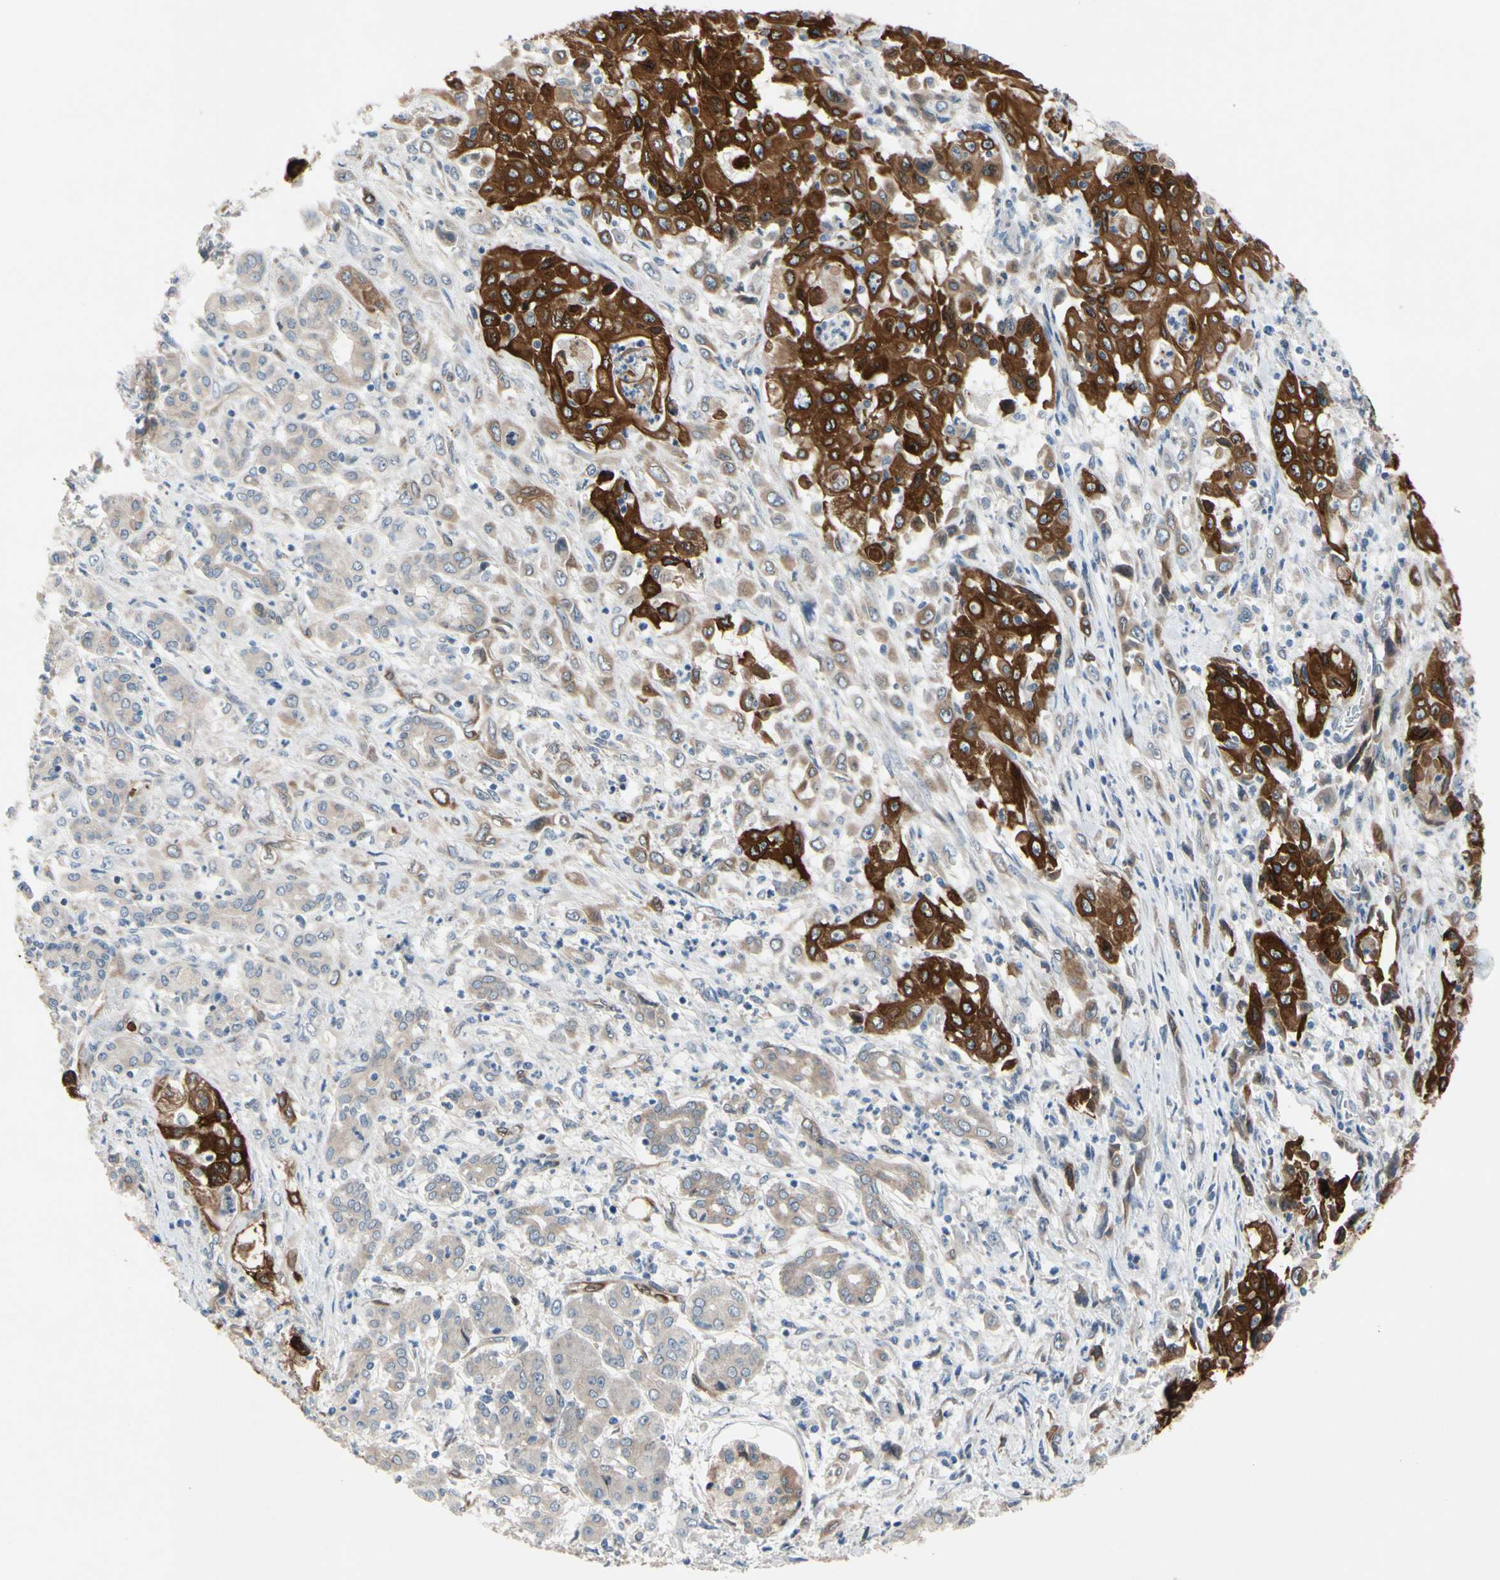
{"staining": {"intensity": "strong", "quantity": ">75%", "location": "cytoplasmic/membranous"}, "tissue": "pancreatic cancer", "cell_type": "Tumor cells", "image_type": "cancer", "snomed": [{"axis": "morphology", "description": "Adenocarcinoma, NOS"}, {"axis": "topography", "description": "Pancreas"}], "caption": "Brown immunohistochemical staining in adenocarcinoma (pancreatic) demonstrates strong cytoplasmic/membranous positivity in approximately >75% of tumor cells.", "gene": "PRXL2A", "patient": {"sex": "male", "age": 70}}